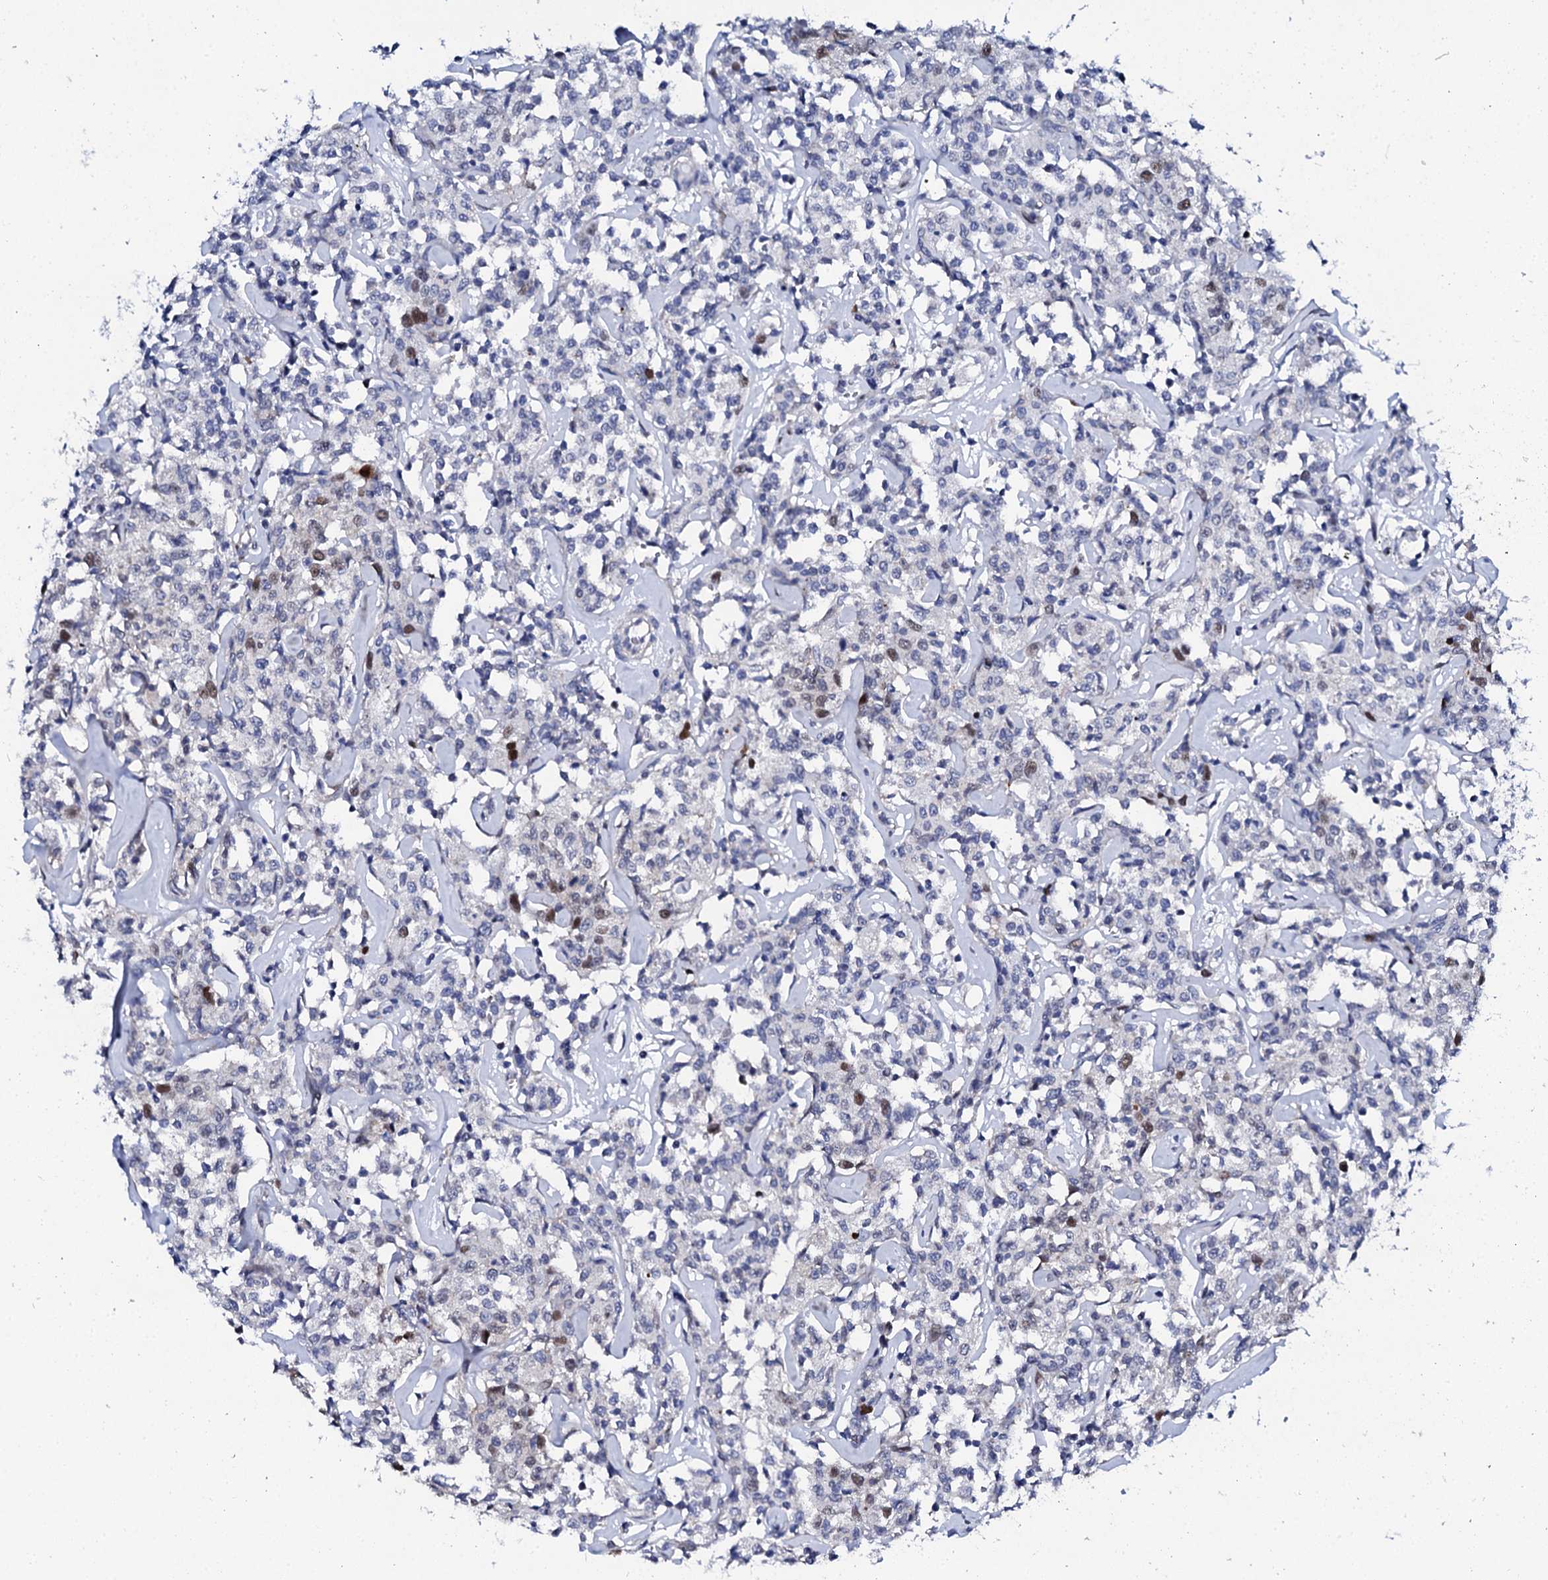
{"staining": {"intensity": "moderate", "quantity": "<25%", "location": "nuclear"}, "tissue": "lymphoma", "cell_type": "Tumor cells", "image_type": "cancer", "snomed": [{"axis": "morphology", "description": "Malignant lymphoma, non-Hodgkin's type, Low grade"}, {"axis": "topography", "description": "Small intestine"}], "caption": "Immunohistochemical staining of low-grade malignant lymphoma, non-Hodgkin's type displays moderate nuclear protein staining in approximately <25% of tumor cells. (DAB (3,3'-diaminobenzidine) IHC, brown staining for protein, blue staining for nuclei).", "gene": "NUDT13", "patient": {"sex": "female", "age": 59}}